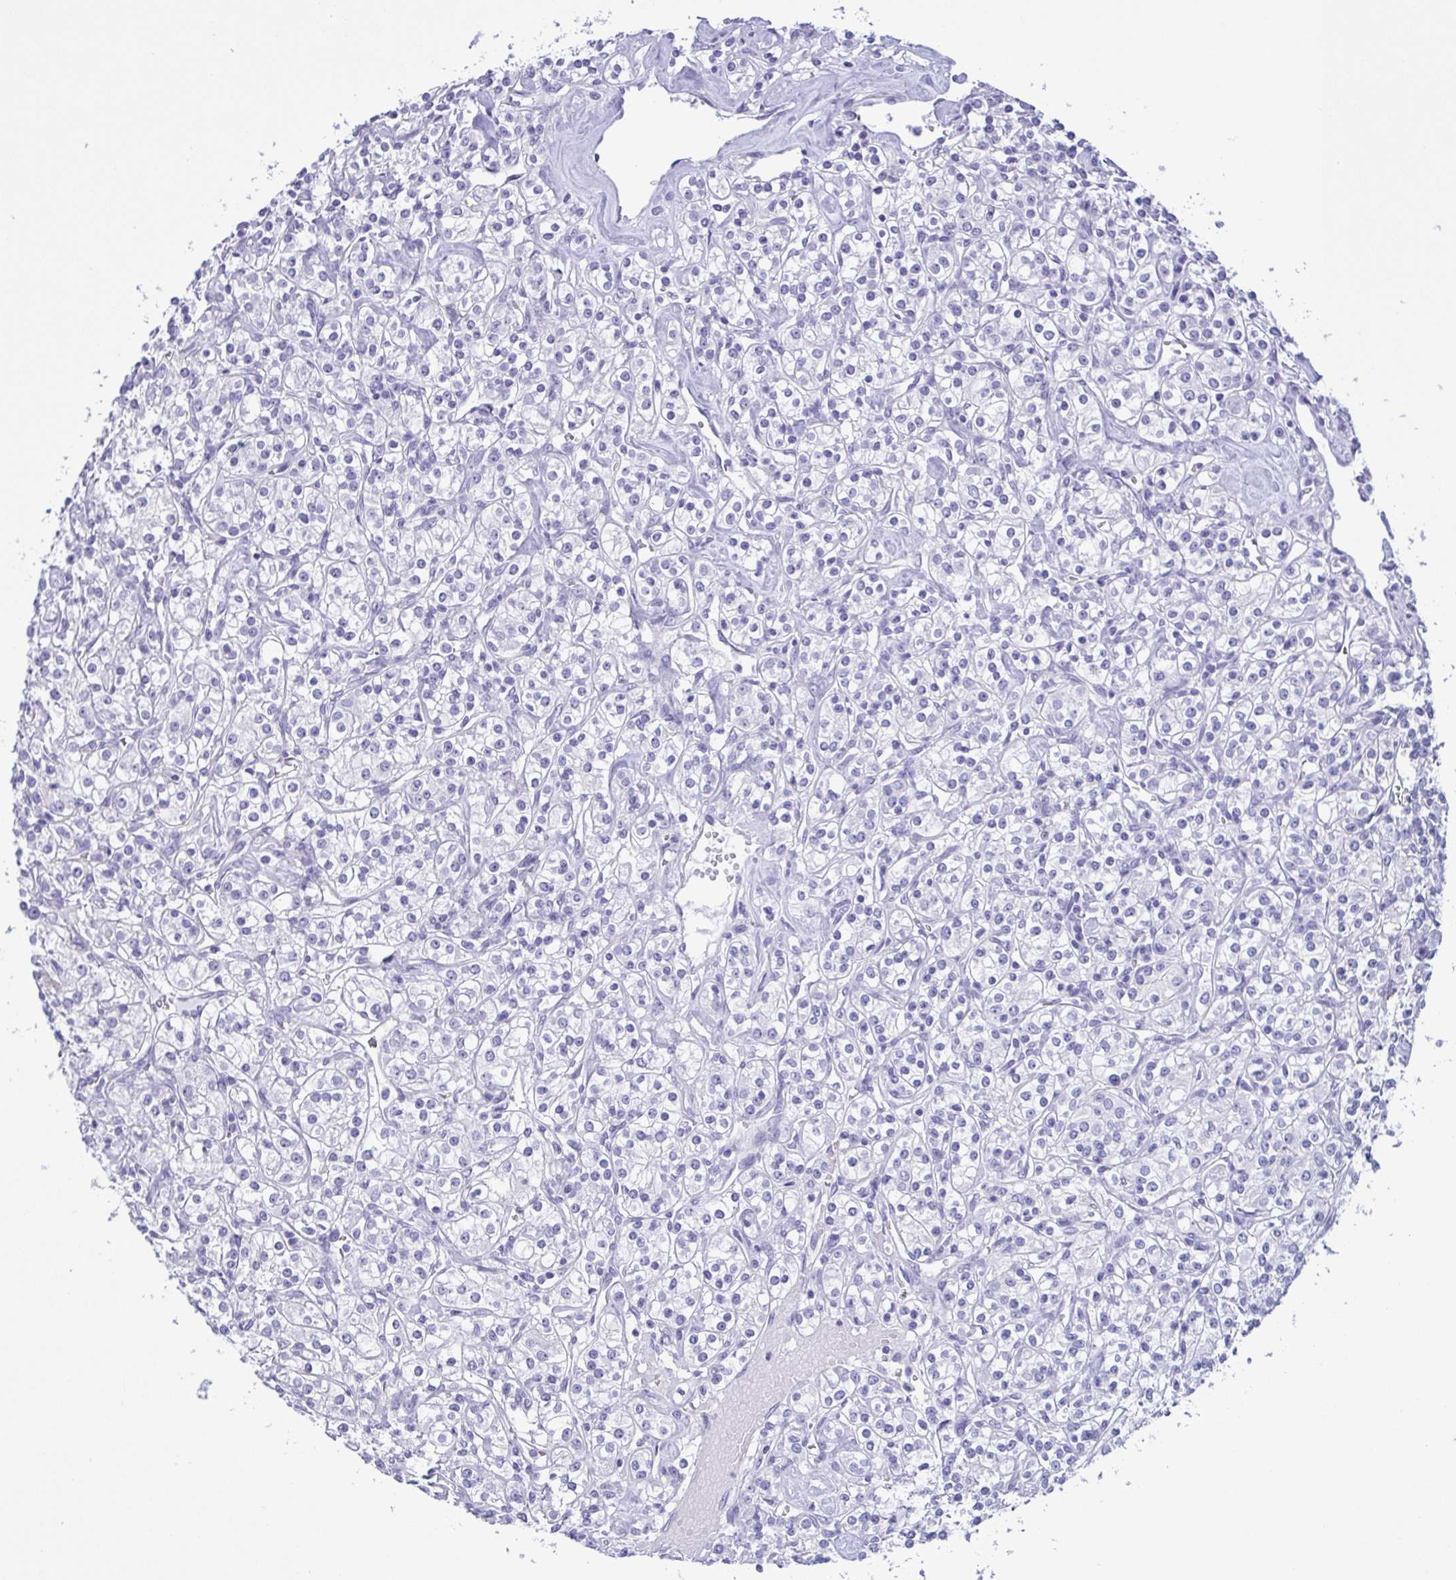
{"staining": {"intensity": "negative", "quantity": "none", "location": "none"}, "tissue": "renal cancer", "cell_type": "Tumor cells", "image_type": "cancer", "snomed": [{"axis": "morphology", "description": "Adenocarcinoma, NOS"}, {"axis": "topography", "description": "Kidney"}], "caption": "Human renal cancer stained for a protein using immunohistochemistry displays no positivity in tumor cells.", "gene": "MYL7", "patient": {"sex": "male", "age": 77}}